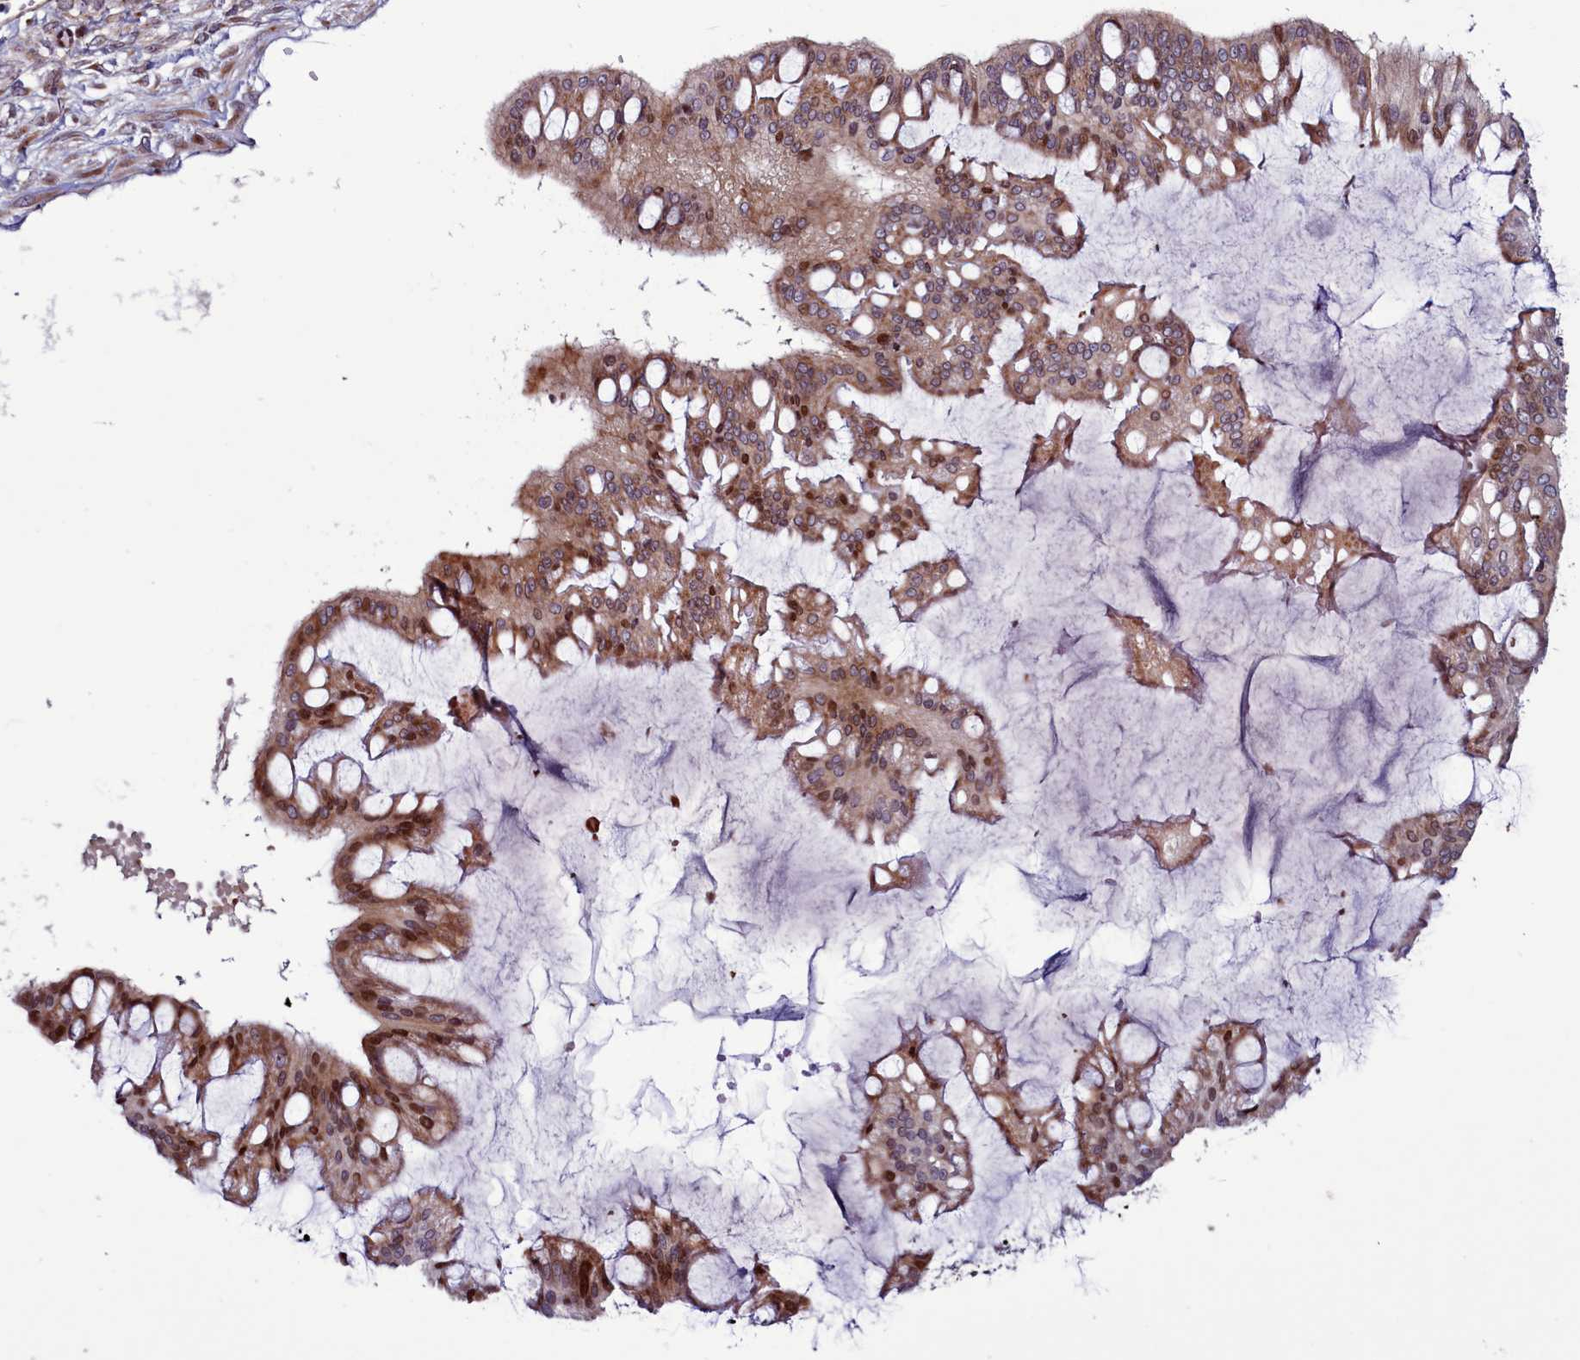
{"staining": {"intensity": "strong", "quantity": "25%-75%", "location": "cytoplasmic/membranous,nuclear"}, "tissue": "ovarian cancer", "cell_type": "Tumor cells", "image_type": "cancer", "snomed": [{"axis": "morphology", "description": "Cystadenocarcinoma, mucinous, NOS"}, {"axis": "topography", "description": "Ovary"}], "caption": "Immunohistochemical staining of human mucinous cystadenocarcinoma (ovarian) reveals high levels of strong cytoplasmic/membranous and nuclear protein expression in about 25%-75% of tumor cells.", "gene": "WBP11", "patient": {"sex": "female", "age": 73}}